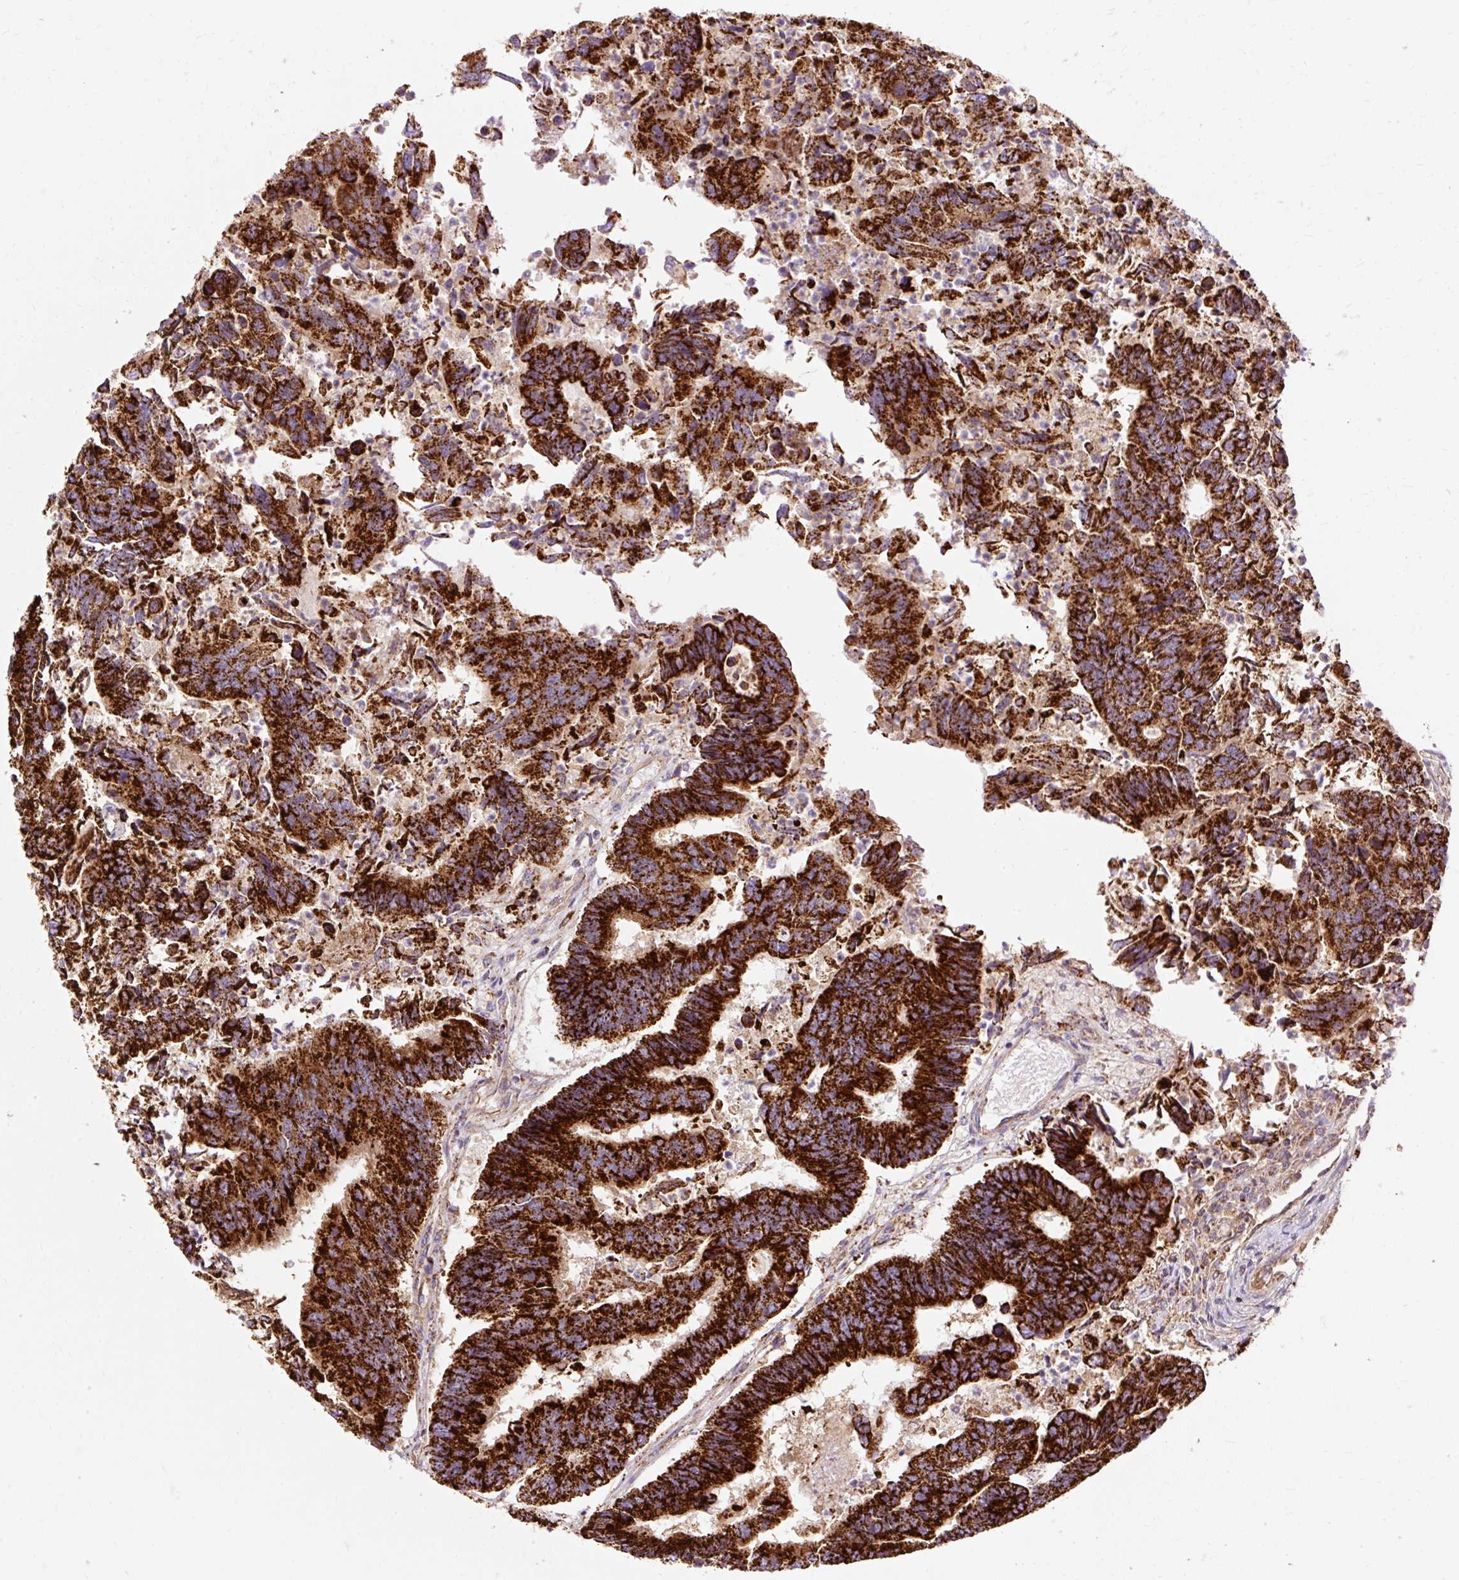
{"staining": {"intensity": "strong", "quantity": ">75%", "location": "cytoplasmic/membranous"}, "tissue": "colorectal cancer", "cell_type": "Tumor cells", "image_type": "cancer", "snomed": [{"axis": "morphology", "description": "Adenocarcinoma, NOS"}, {"axis": "topography", "description": "Colon"}], "caption": "Protein expression analysis of human adenocarcinoma (colorectal) reveals strong cytoplasmic/membranous positivity in approximately >75% of tumor cells. (DAB (3,3'-diaminobenzidine) = brown stain, brightfield microscopy at high magnification).", "gene": "CEP290", "patient": {"sex": "female", "age": 67}}